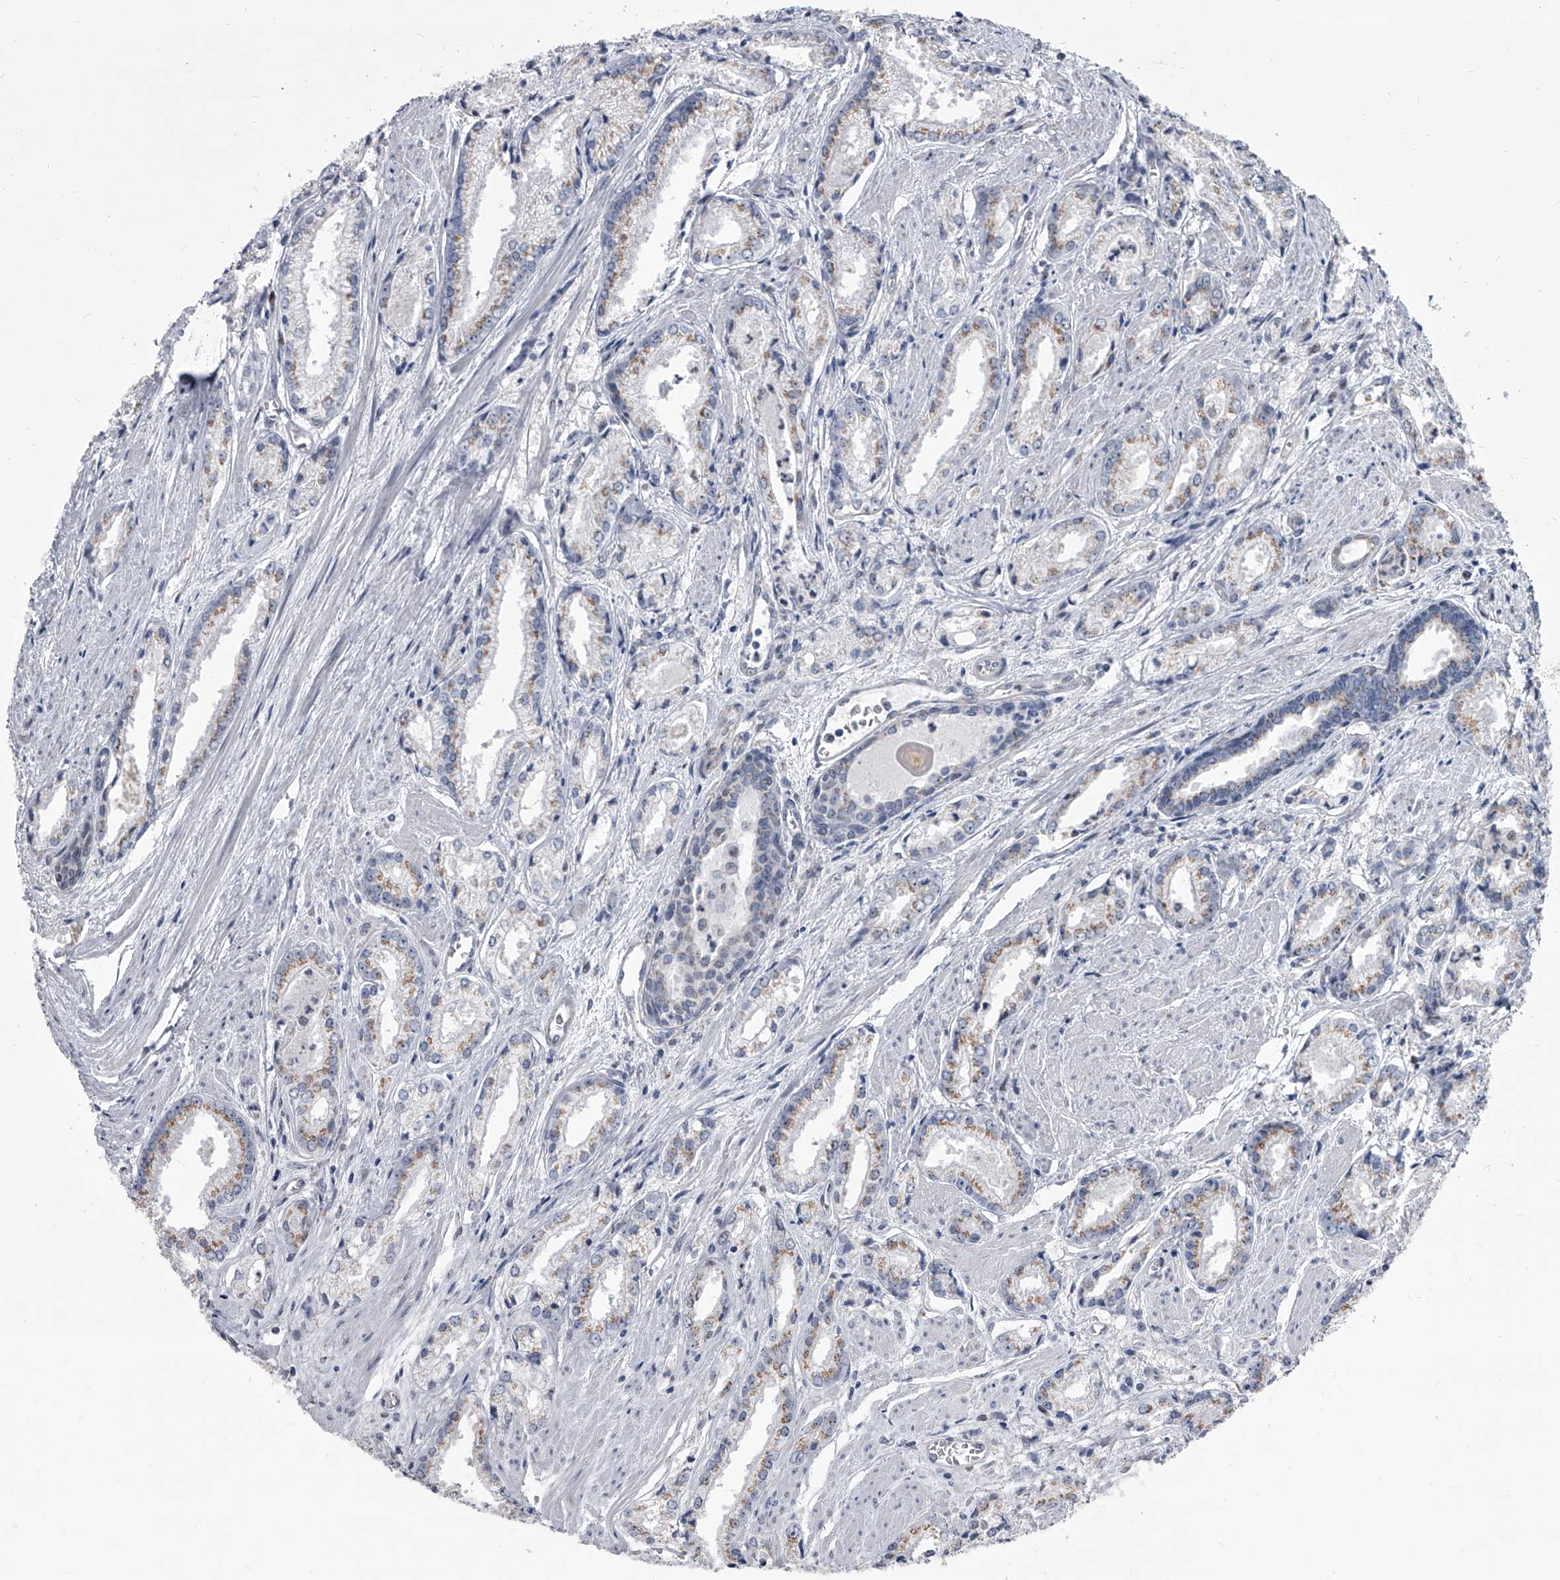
{"staining": {"intensity": "weak", "quantity": "25%-75%", "location": "cytoplasmic/membranous"}, "tissue": "prostate cancer", "cell_type": "Tumor cells", "image_type": "cancer", "snomed": [{"axis": "morphology", "description": "Adenocarcinoma, Low grade"}, {"axis": "topography", "description": "Prostate"}], "caption": "IHC (DAB) staining of prostate cancer displays weak cytoplasmic/membranous protein positivity in approximately 25%-75% of tumor cells. (brown staining indicates protein expression, while blue staining denotes nuclei).", "gene": "EVA1C", "patient": {"sex": "male", "age": 54}}